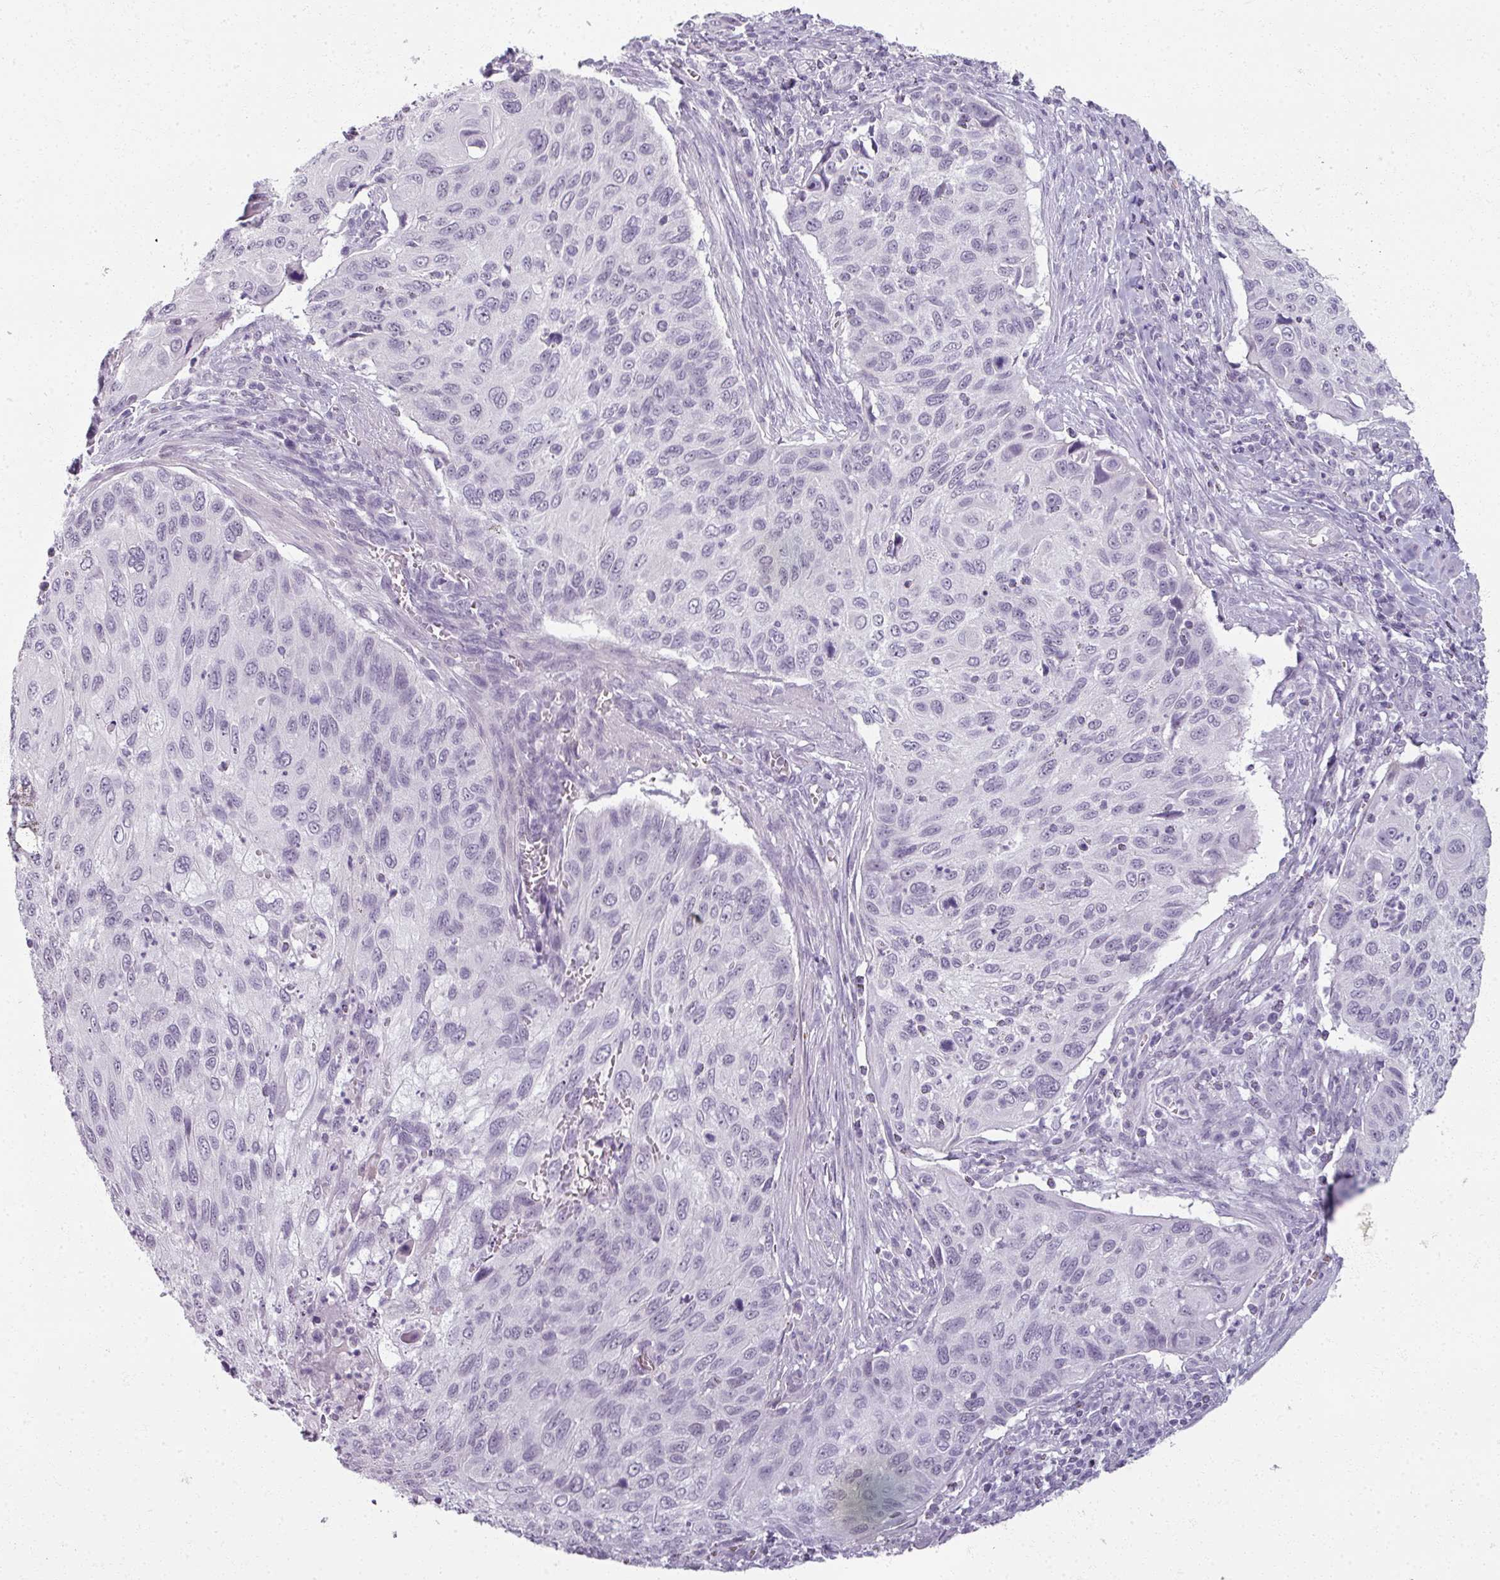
{"staining": {"intensity": "negative", "quantity": "none", "location": "none"}, "tissue": "cervical cancer", "cell_type": "Tumor cells", "image_type": "cancer", "snomed": [{"axis": "morphology", "description": "Squamous cell carcinoma, NOS"}, {"axis": "topography", "description": "Cervix"}], "caption": "A micrograph of human squamous cell carcinoma (cervical) is negative for staining in tumor cells. (Immunohistochemistry, brightfield microscopy, high magnification).", "gene": "RFPL2", "patient": {"sex": "female", "age": 70}}